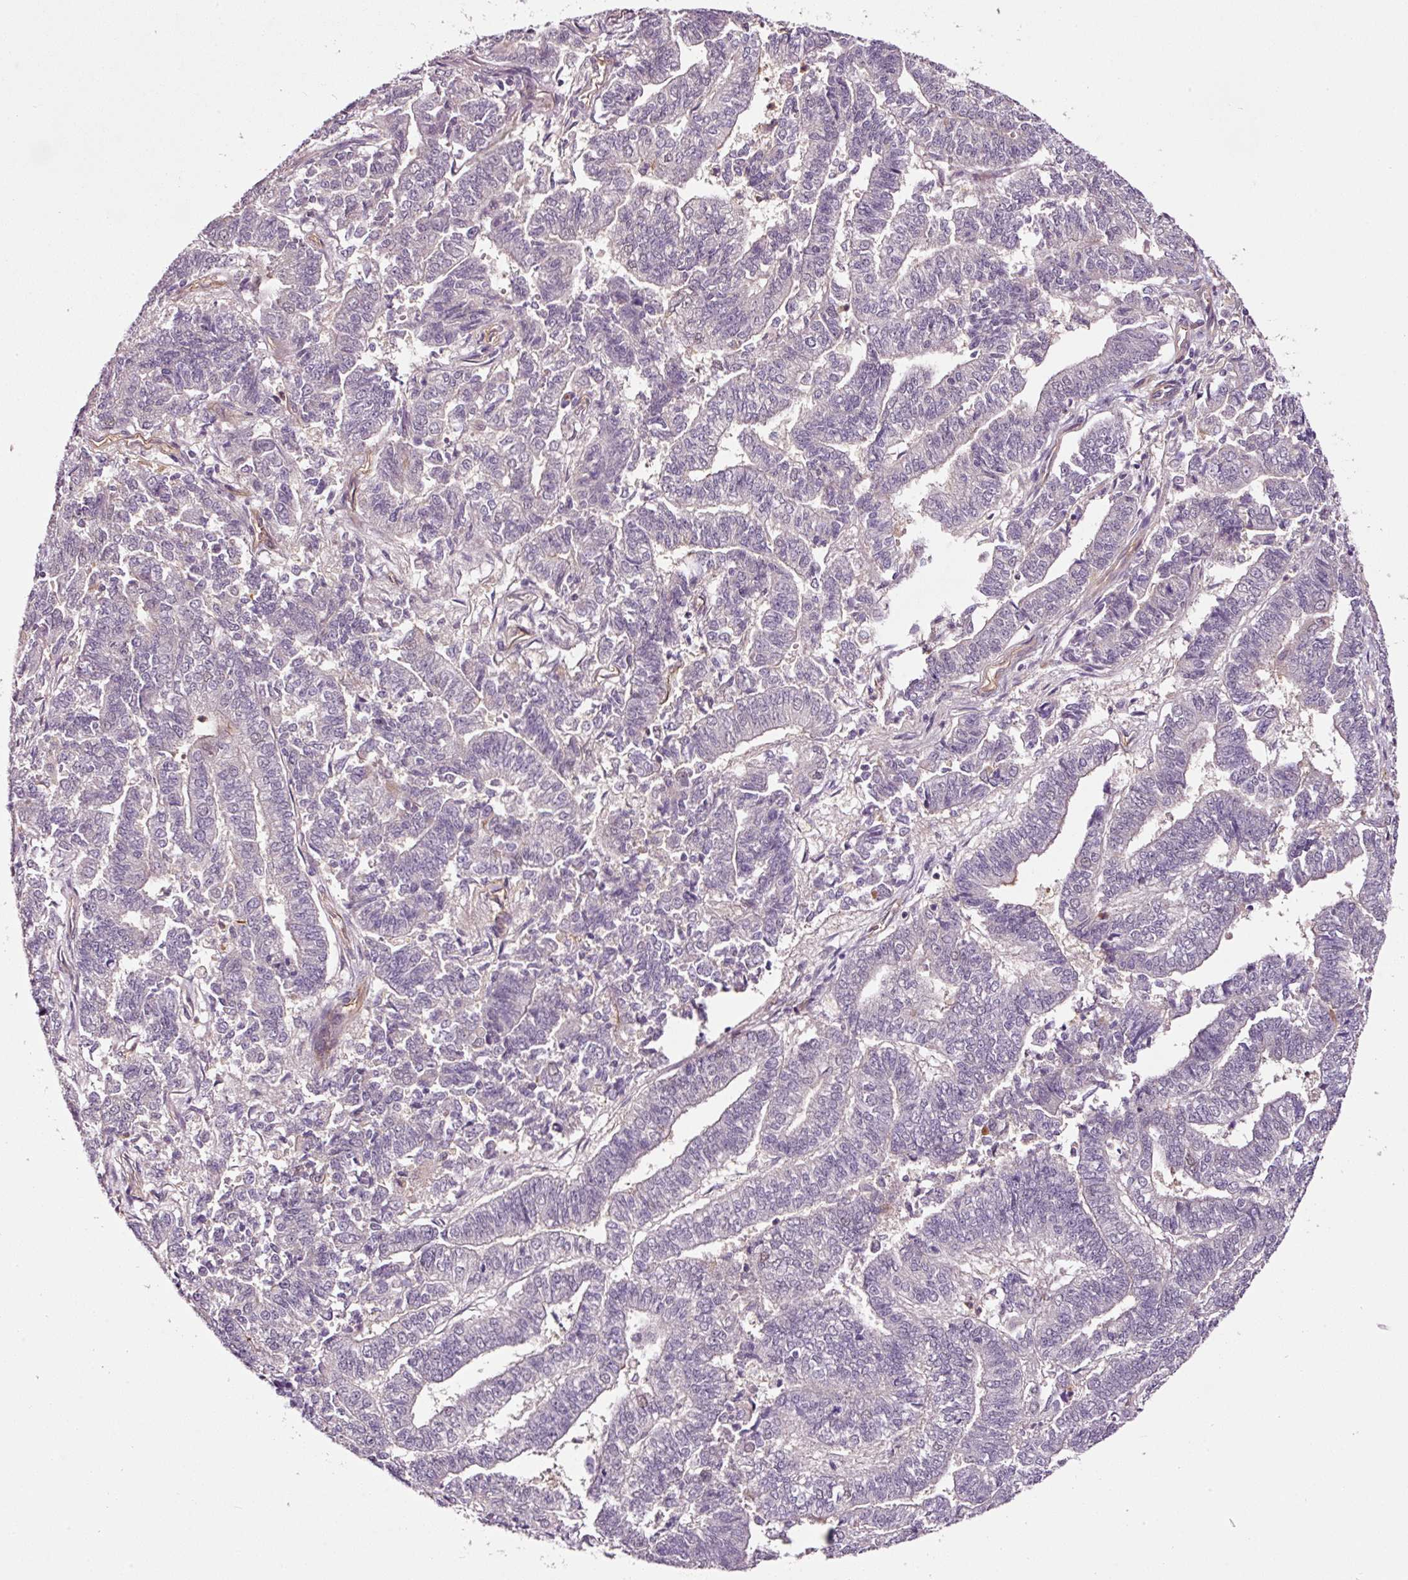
{"staining": {"intensity": "negative", "quantity": "none", "location": "none"}, "tissue": "endometrial cancer", "cell_type": "Tumor cells", "image_type": "cancer", "snomed": [{"axis": "morphology", "description": "Adenocarcinoma, NOS"}, {"axis": "topography", "description": "Endometrium"}], "caption": "The image reveals no staining of tumor cells in endometrial adenocarcinoma. Nuclei are stained in blue.", "gene": "ABCB4", "patient": {"sex": "female", "age": 72}}